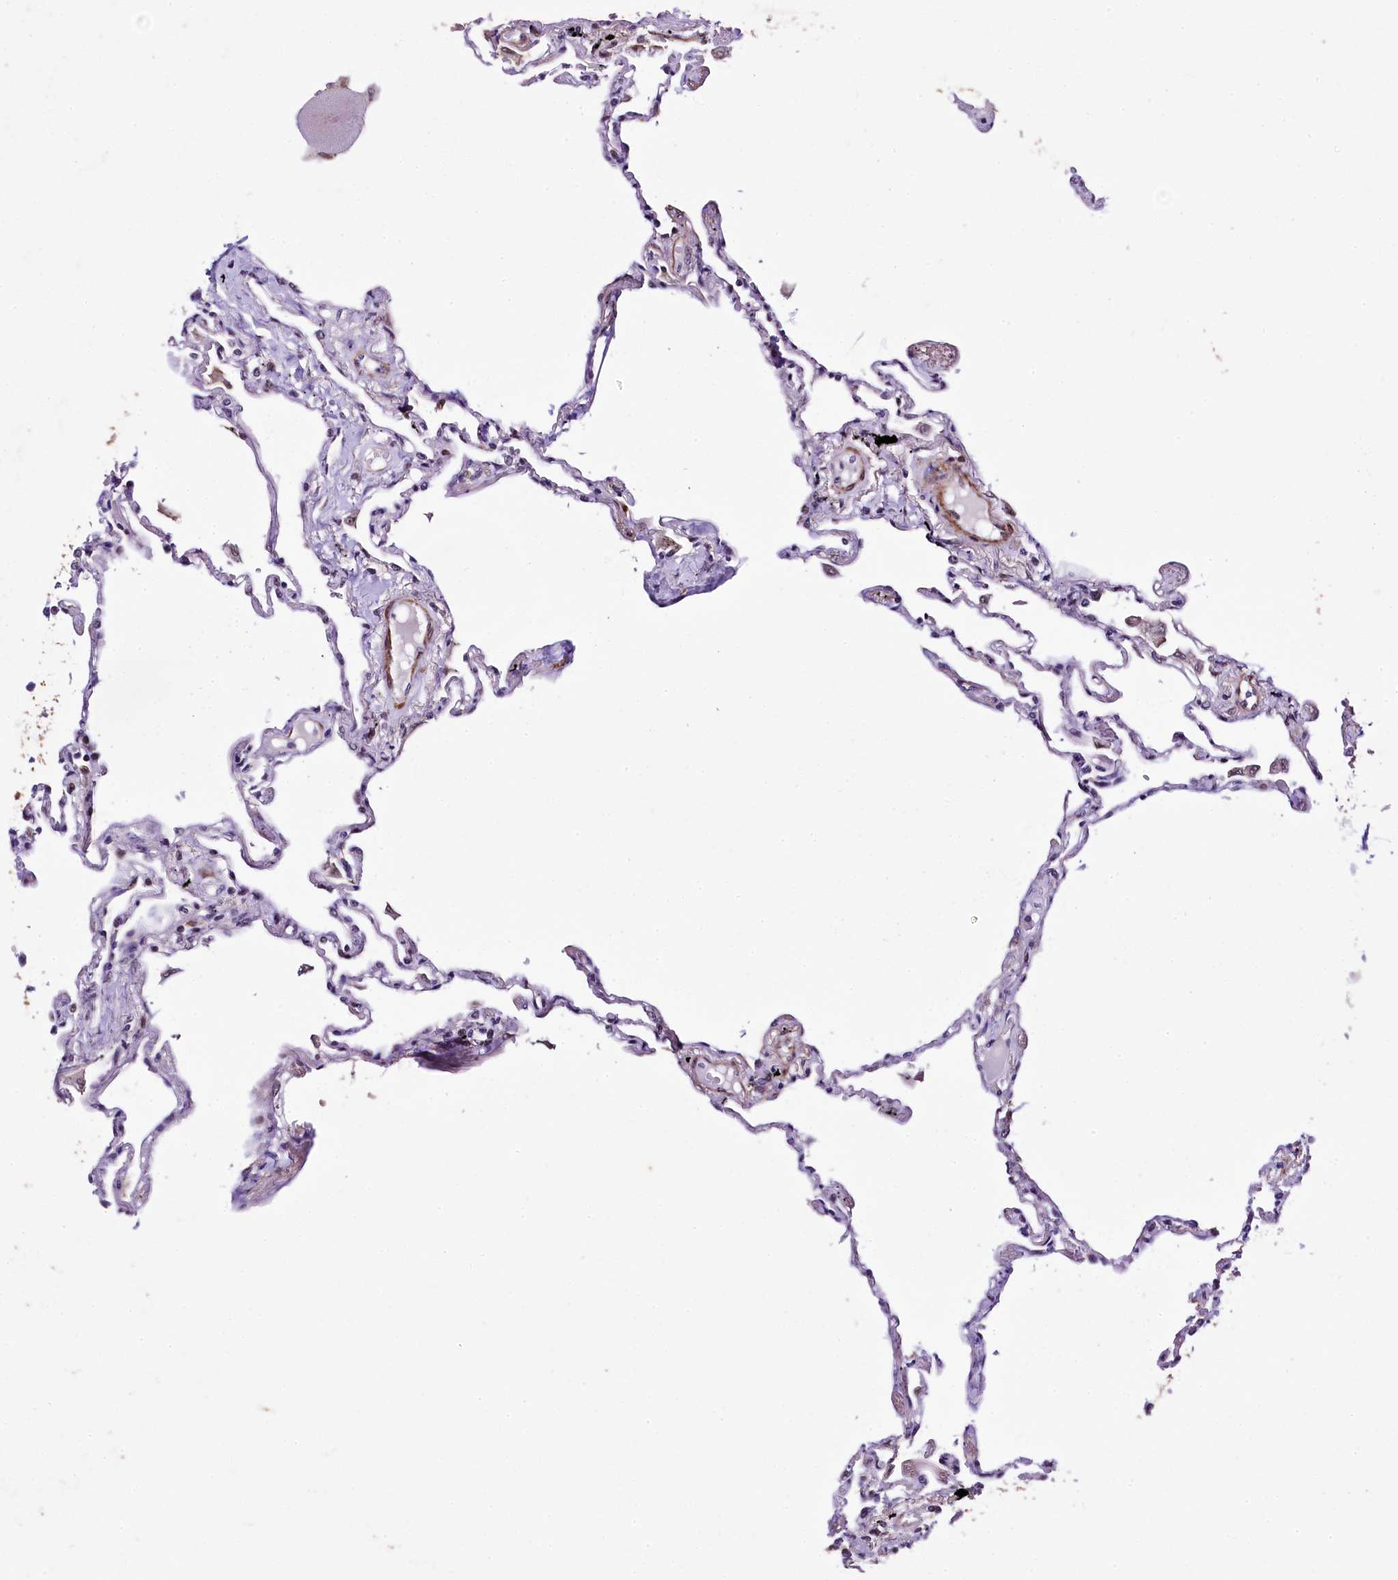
{"staining": {"intensity": "moderate", "quantity": "<25%", "location": "nuclear"}, "tissue": "lung", "cell_type": "Alveolar cells", "image_type": "normal", "snomed": [{"axis": "morphology", "description": "Normal tissue, NOS"}, {"axis": "topography", "description": "Lung"}], "caption": "Human lung stained for a protein (brown) exhibits moderate nuclear positive staining in approximately <25% of alveolar cells.", "gene": "SAMD10", "patient": {"sex": "female", "age": 67}}